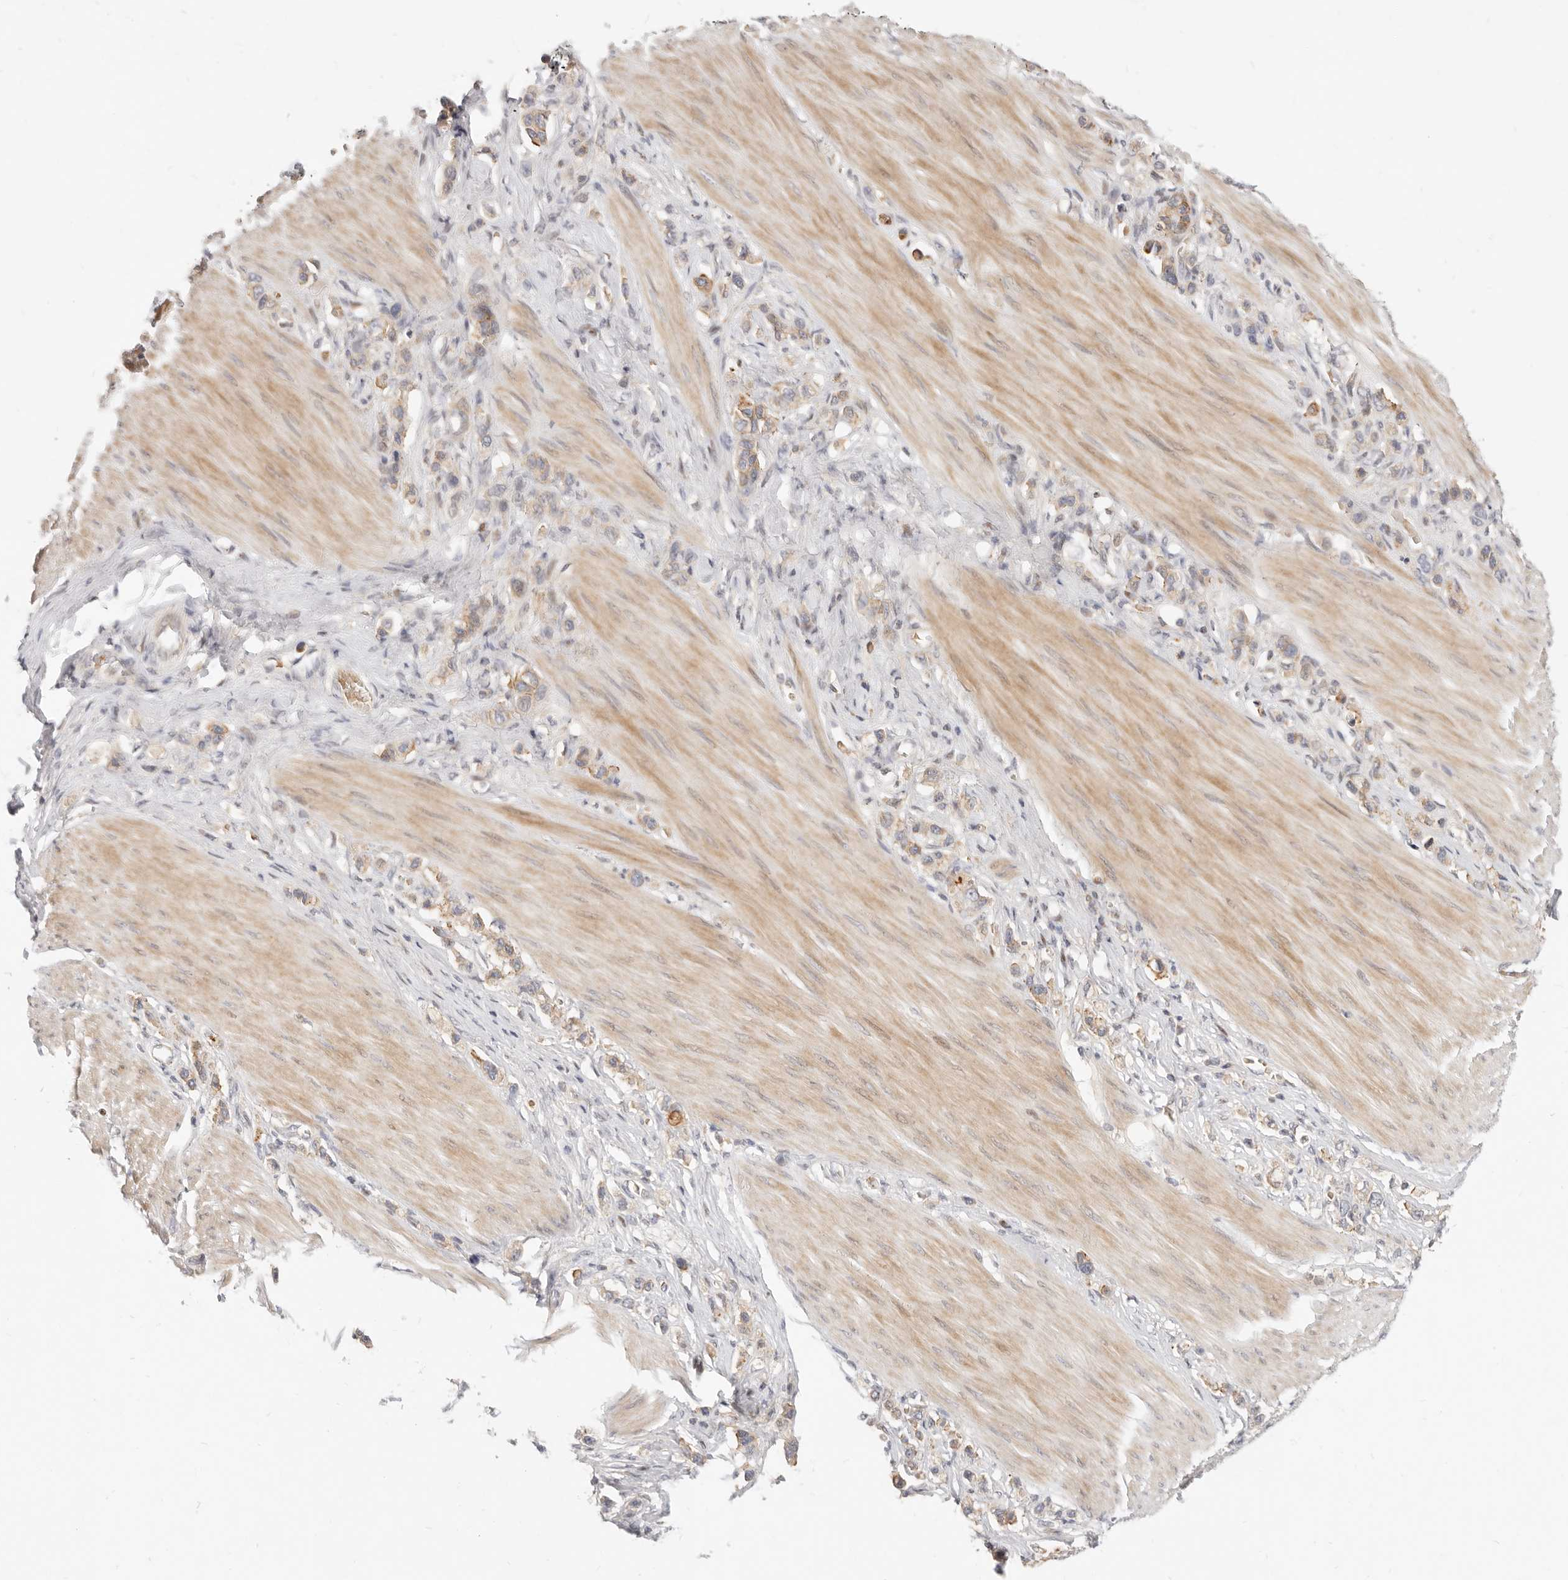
{"staining": {"intensity": "weak", "quantity": "25%-75%", "location": "cytoplasmic/membranous"}, "tissue": "stomach cancer", "cell_type": "Tumor cells", "image_type": "cancer", "snomed": [{"axis": "morphology", "description": "Adenocarcinoma, NOS"}, {"axis": "topography", "description": "Stomach"}], "caption": "Stomach cancer stained with DAB immunohistochemistry reveals low levels of weak cytoplasmic/membranous expression in approximately 25%-75% of tumor cells.", "gene": "LTB4R2", "patient": {"sex": "female", "age": 65}}